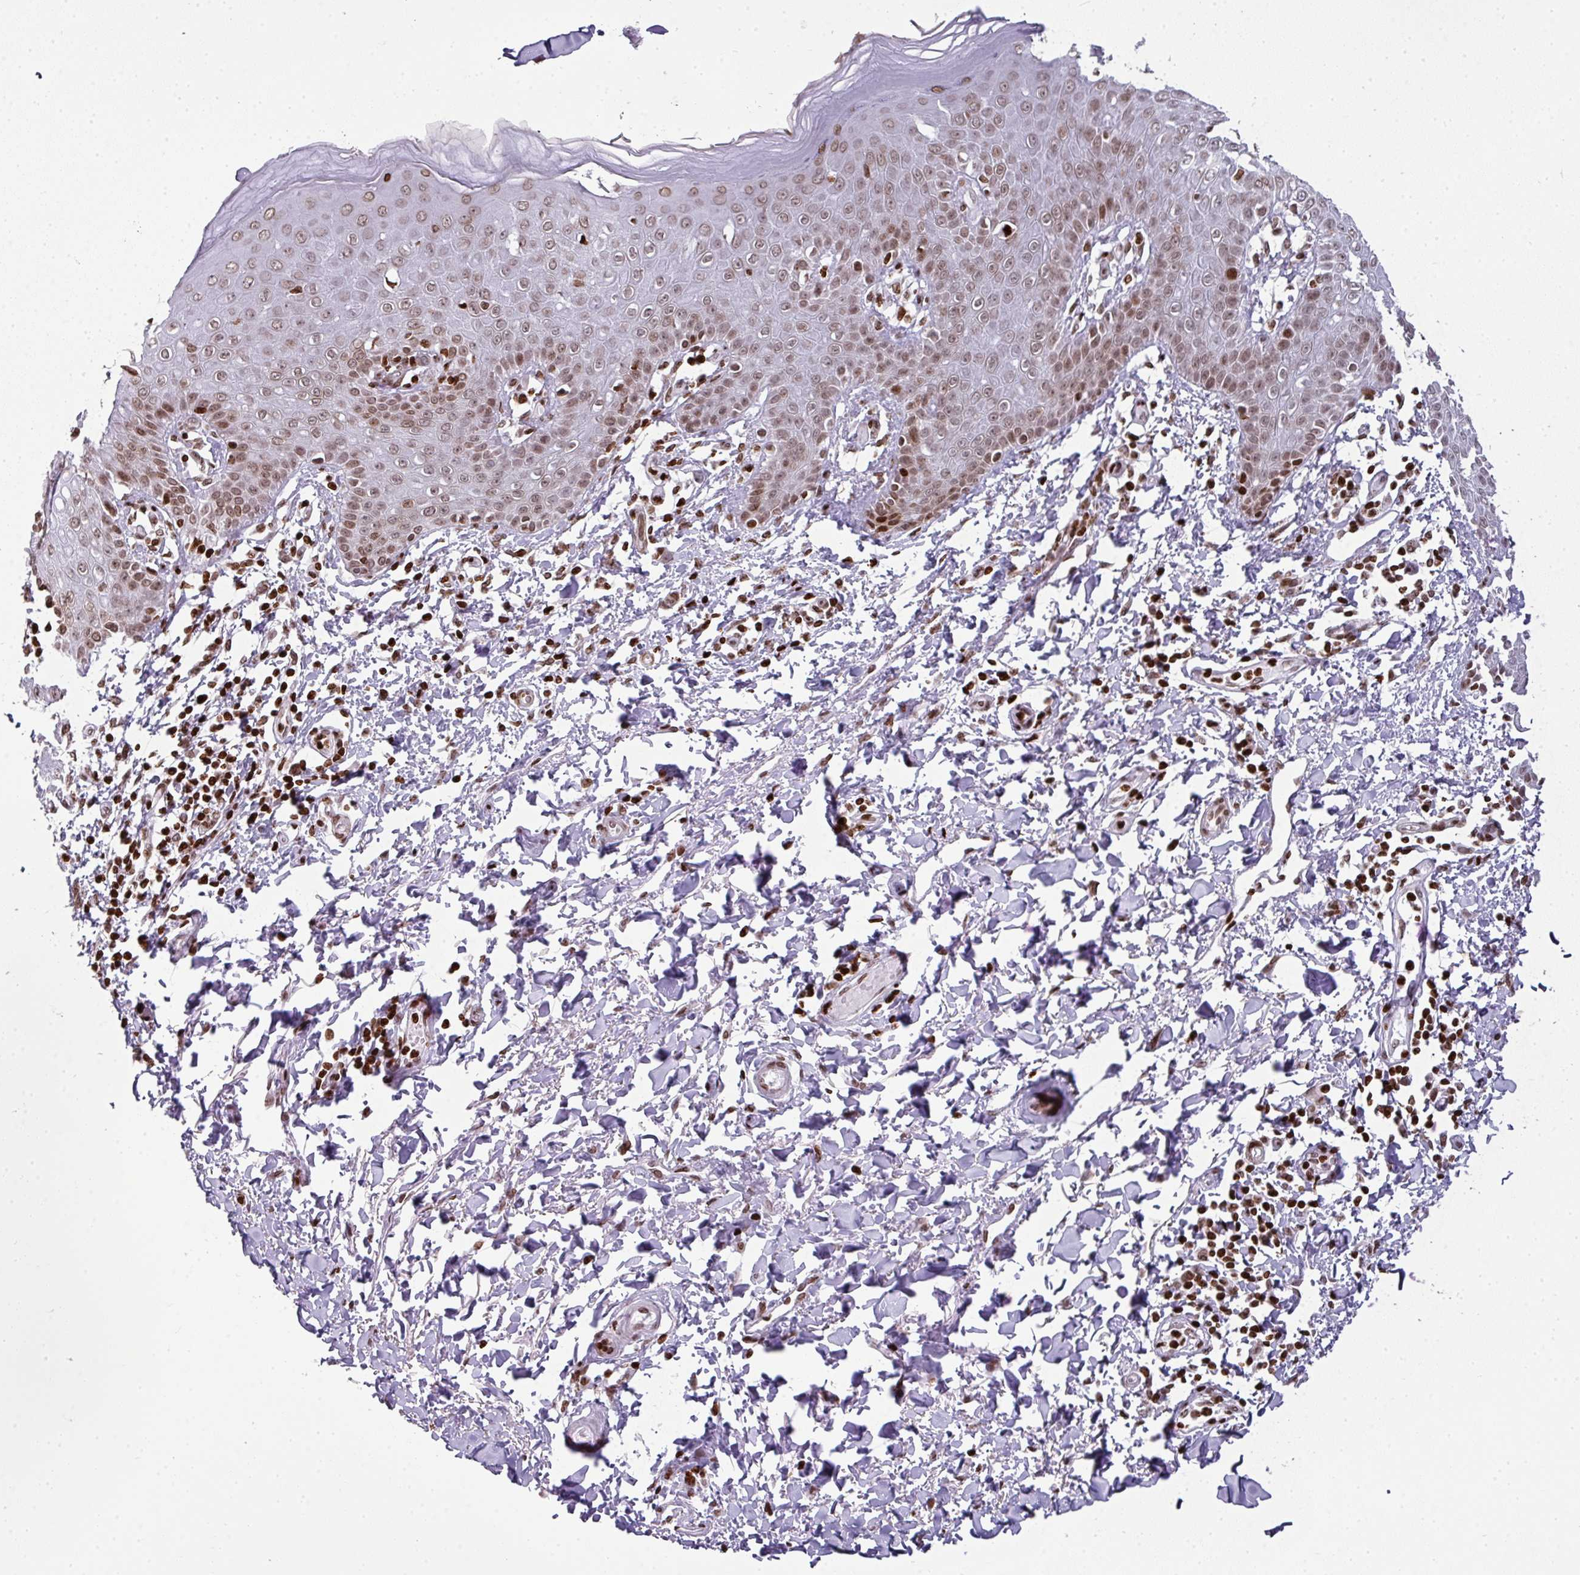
{"staining": {"intensity": "moderate", "quantity": ">75%", "location": "nuclear"}, "tissue": "skin", "cell_type": "Epidermal cells", "image_type": "normal", "snomed": [{"axis": "morphology", "description": "Normal tissue, NOS"}, {"axis": "topography", "description": "Peripheral nerve tissue"}], "caption": "Unremarkable skin displays moderate nuclear positivity in approximately >75% of epidermal cells, visualized by immunohistochemistry. The staining was performed using DAB (3,3'-diaminobenzidine) to visualize the protein expression in brown, while the nuclei were stained in blue with hematoxylin (Magnification: 20x).", "gene": "RASL11A", "patient": {"sex": "male", "age": 51}}